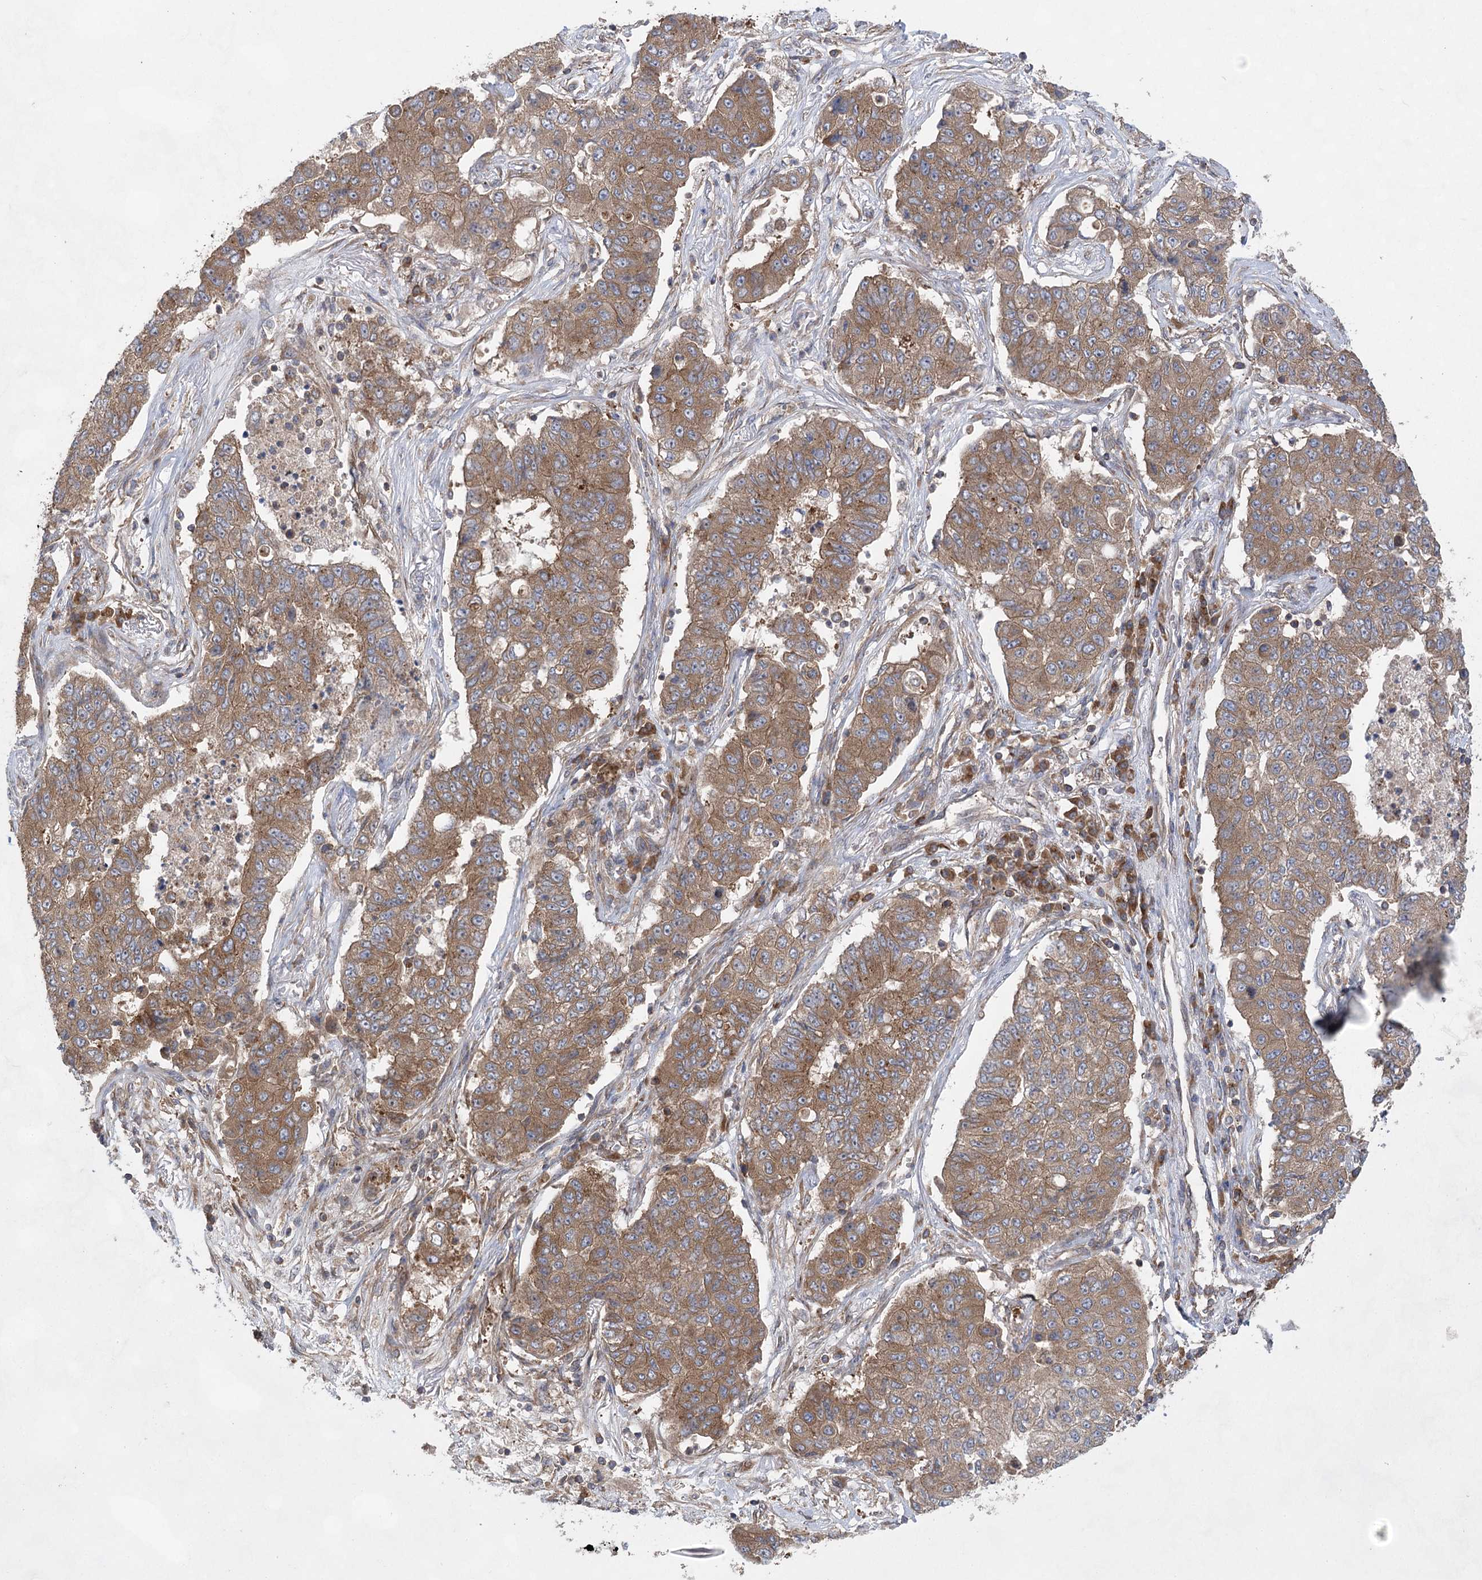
{"staining": {"intensity": "moderate", "quantity": ">75%", "location": "cytoplasmic/membranous"}, "tissue": "lung cancer", "cell_type": "Tumor cells", "image_type": "cancer", "snomed": [{"axis": "morphology", "description": "Squamous cell carcinoma, NOS"}, {"axis": "topography", "description": "Lung"}], "caption": "The image reveals a brown stain indicating the presence of a protein in the cytoplasmic/membranous of tumor cells in squamous cell carcinoma (lung). (DAB = brown stain, brightfield microscopy at high magnification).", "gene": "EIF3A", "patient": {"sex": "male", "age": 74}}